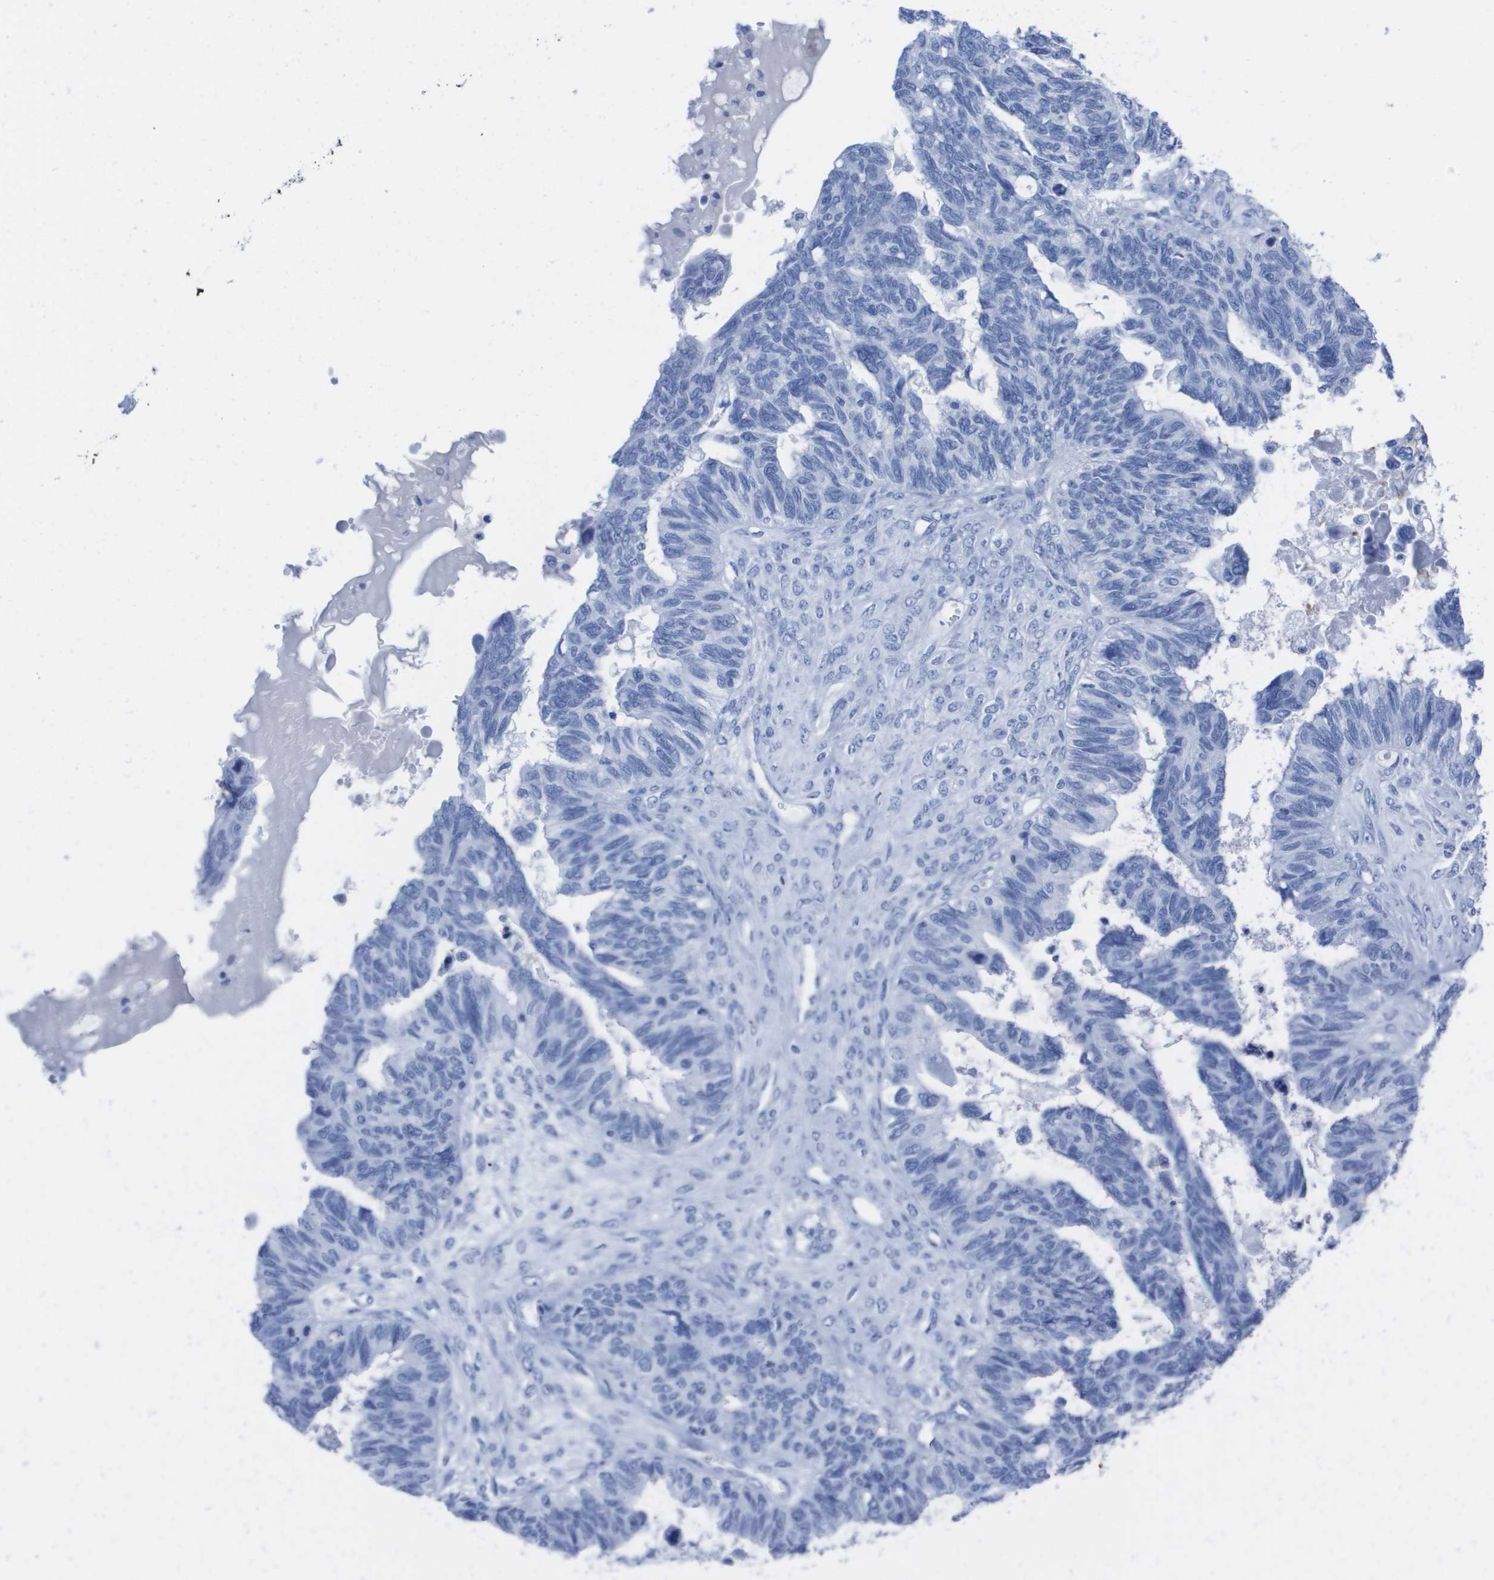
{"staining": {"intensity": "negative", "quantity": "none", "location": "none"}, "tissue": "ovarian cancer", "cell_type": "Tumor cells", "image_type": "cancer", "snomed": [{"axis": "morphology", "description": "Cystadenocarcinoma, serous, NOS"}, {"axis": "topography", "description": "Ovary"}], "caption": "This is an IHC histopathology image of human ovarian serous cystadenocarcinoma. There is no positivity in tumor cells.", "gene": "KCNA3", "patient": {"sex": "female", "age": 79}}